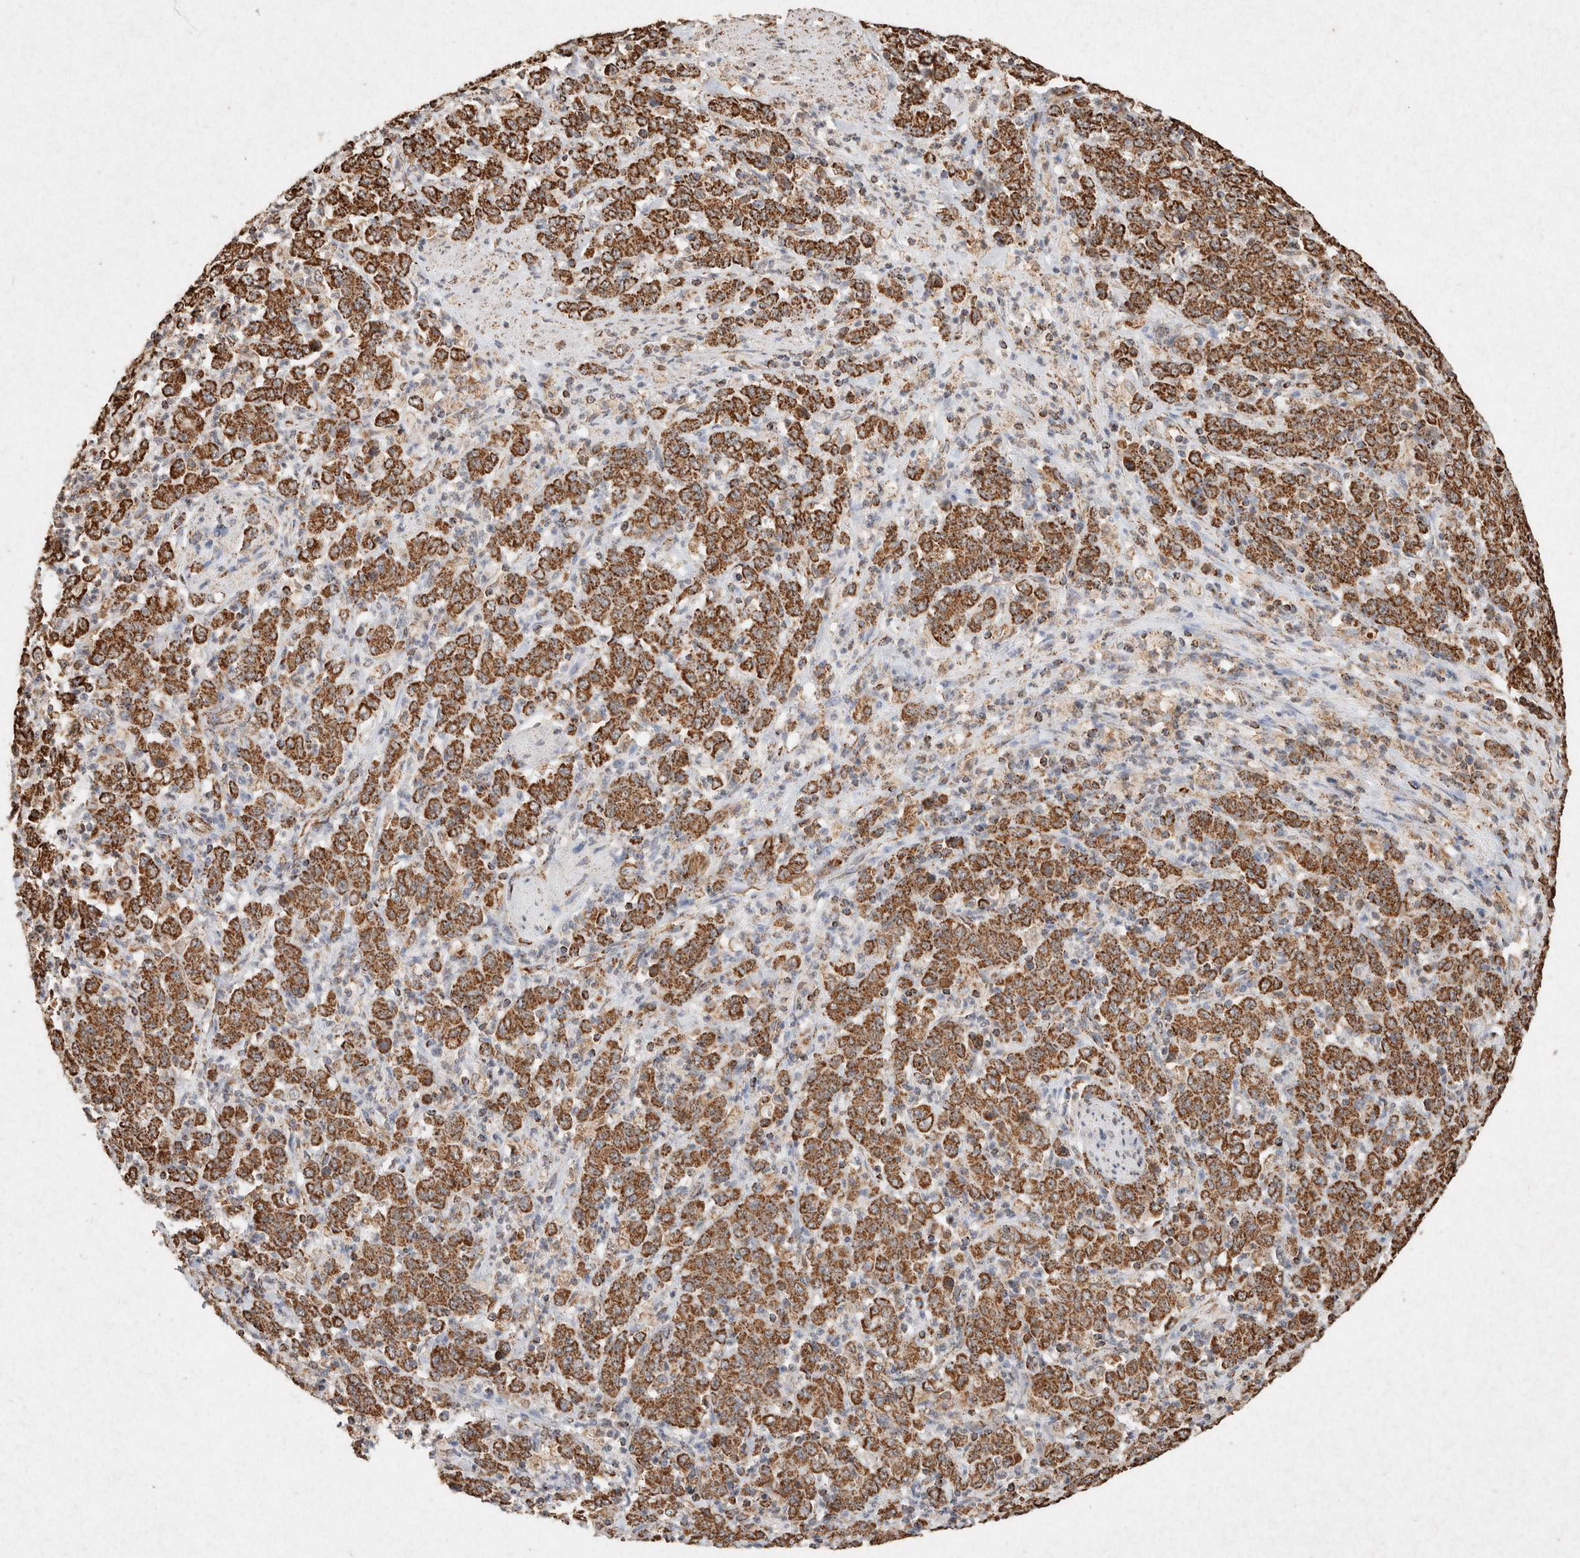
{"staining": {"intensity": "strong", "quantity": ">75%", "location": "cytoplasmic/membranous"}, "tissue": "stomach cancer", "cell_type": "Tumor cells", "image_type": "cancer", "snomed": [{"axis": "morphology", "description": "Adenocarcinoma, NOS"}, {"axis": "topography", "description": "Stomach, lower"}], "caption": "Immunohistochemistry image of neoplastic tissue: human stomach adenocarcinoma stained using immunohistochemistry displays high levels of strong protein expression localized specifically in the cytoplasmic/membranous of tumor cells, appearing as a cytoplasmic/membranous brown color.", "gene": "SDC2", "patient": {"sex": "female", "age": 71}}